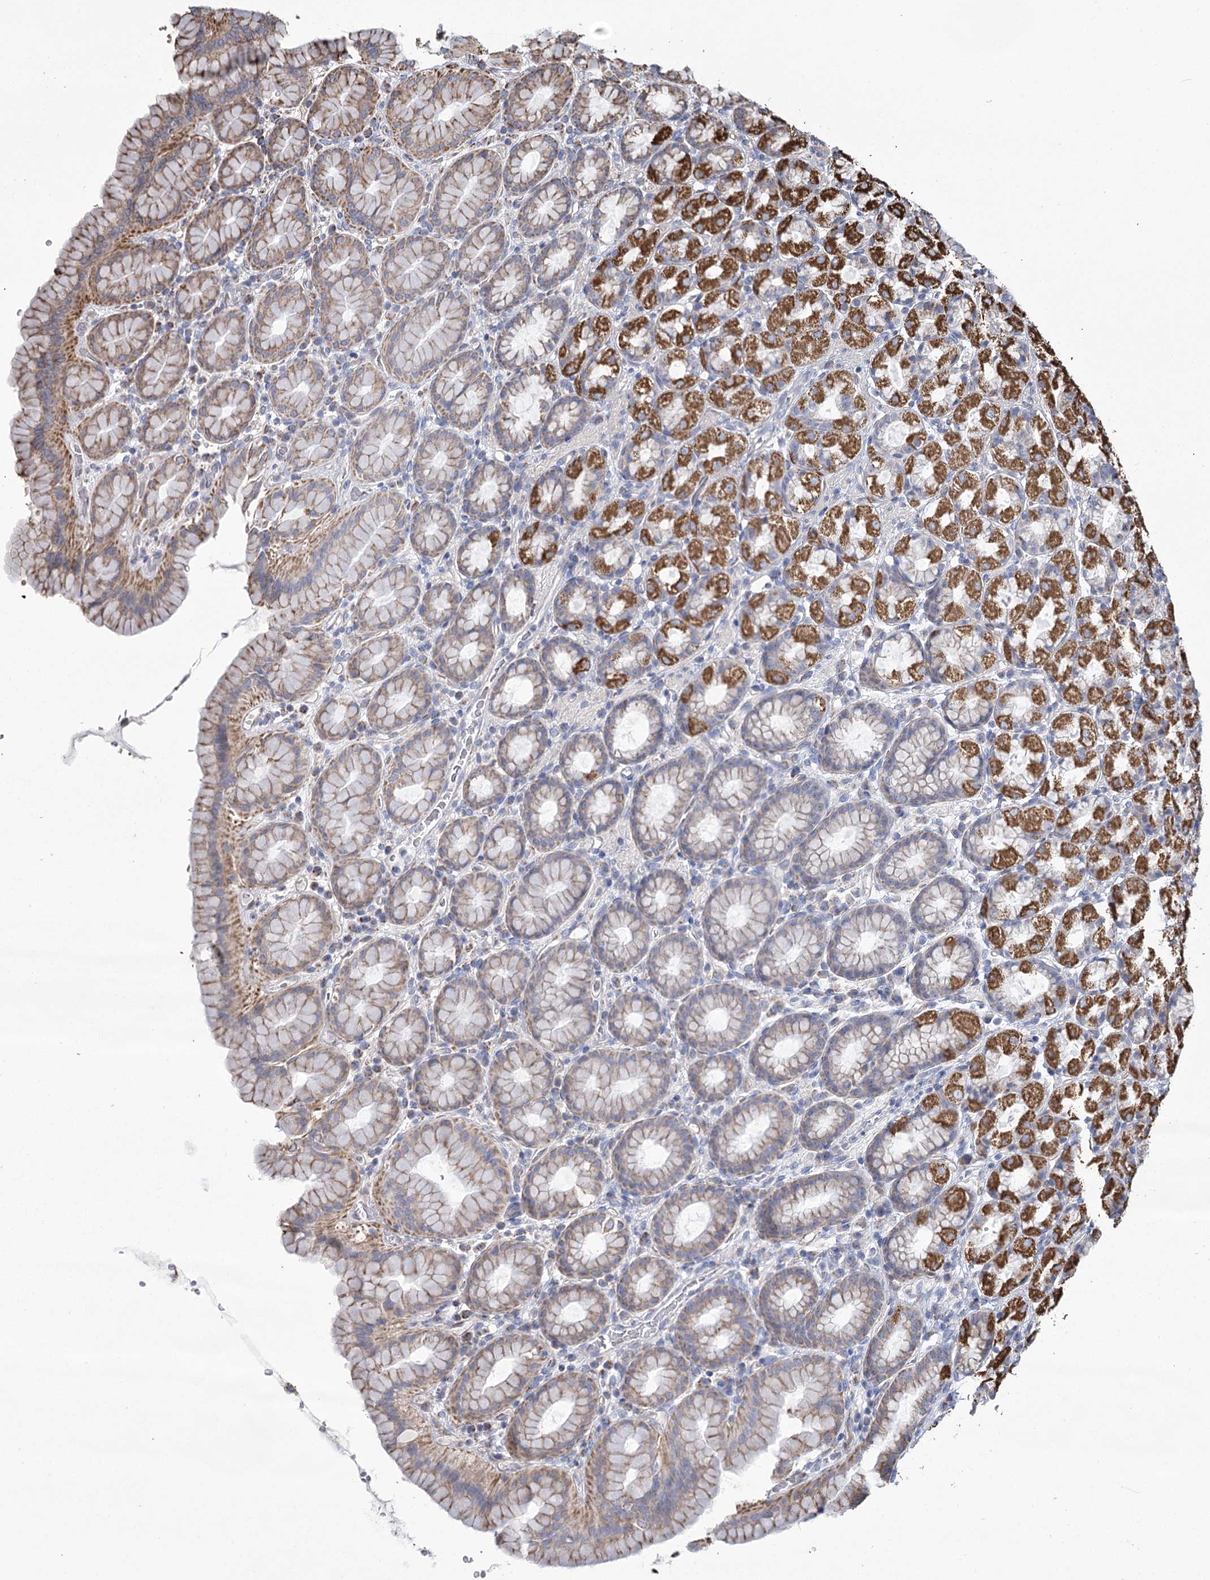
{"staining": {"intensity": "strong", "quantity": "25%-75%", "location": "cytoplasmic/membranous"}, "tissue": "stomach", "cell_type": "Glandular cells", "image_type": "normal", "snomed": [{"axis": "morphology", "description": "Normal tissue, NOS"}, {"axis": "topography", "description": "Stomach, upper"}], "caption": "A brown stain labels strong cytoplasmic/membranous expression of a protein in glandular cells of normal stomach. The staining is performed using DAB brown chromogen to label protein expression. The nuclei are counter-stained blue using hematoxylin.", "gene": "RANBP3L", "patient": {"sex": "male", "age": 68}}